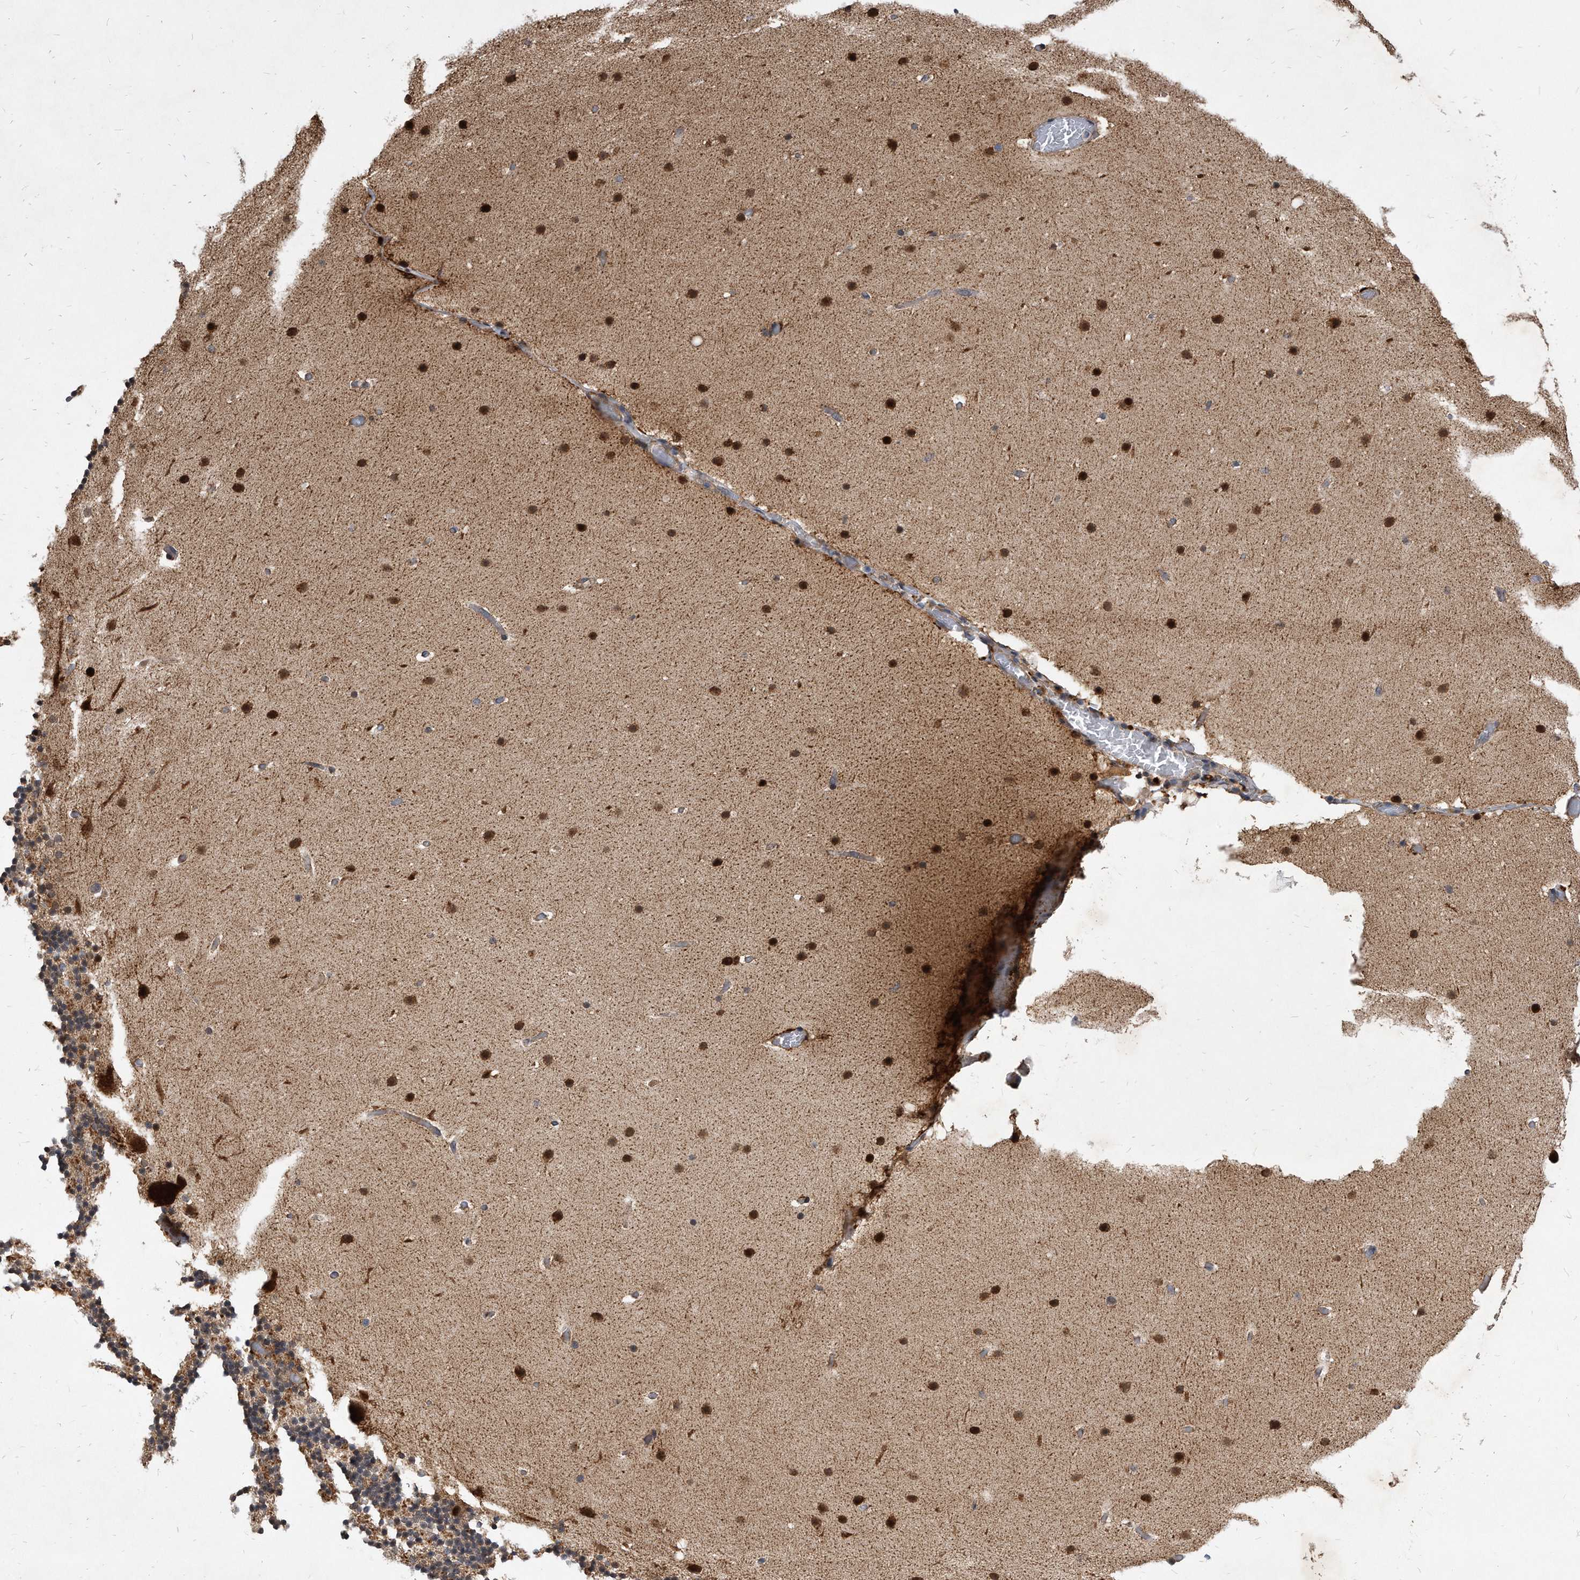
{"staining": {"intensity": "weak", "quantity": ">75%", "location": "cytoplasmic/membranous"}, "tissue": "cerebellum", "cell_type": "Cells in granular layer", "image_type": "normal", "snomed": [{"axis": "morphology", "description": "Normal tissue, NOS"}, {"axis": "topography", "description": "Cerebellum"}], "caption": "Immunohistochemistry (IHC) image of normal cerebellum: cerebellum stained using immunohistochemistry (IHC) reveals low levels of weak protein expression localized specifically in the cytoplasmic/membranous of cells in granular layer, appearing as a cytoplasmic/membranous brown color.", "gene": "SOBP", "patient": {"sex": "male", "age": 57}}